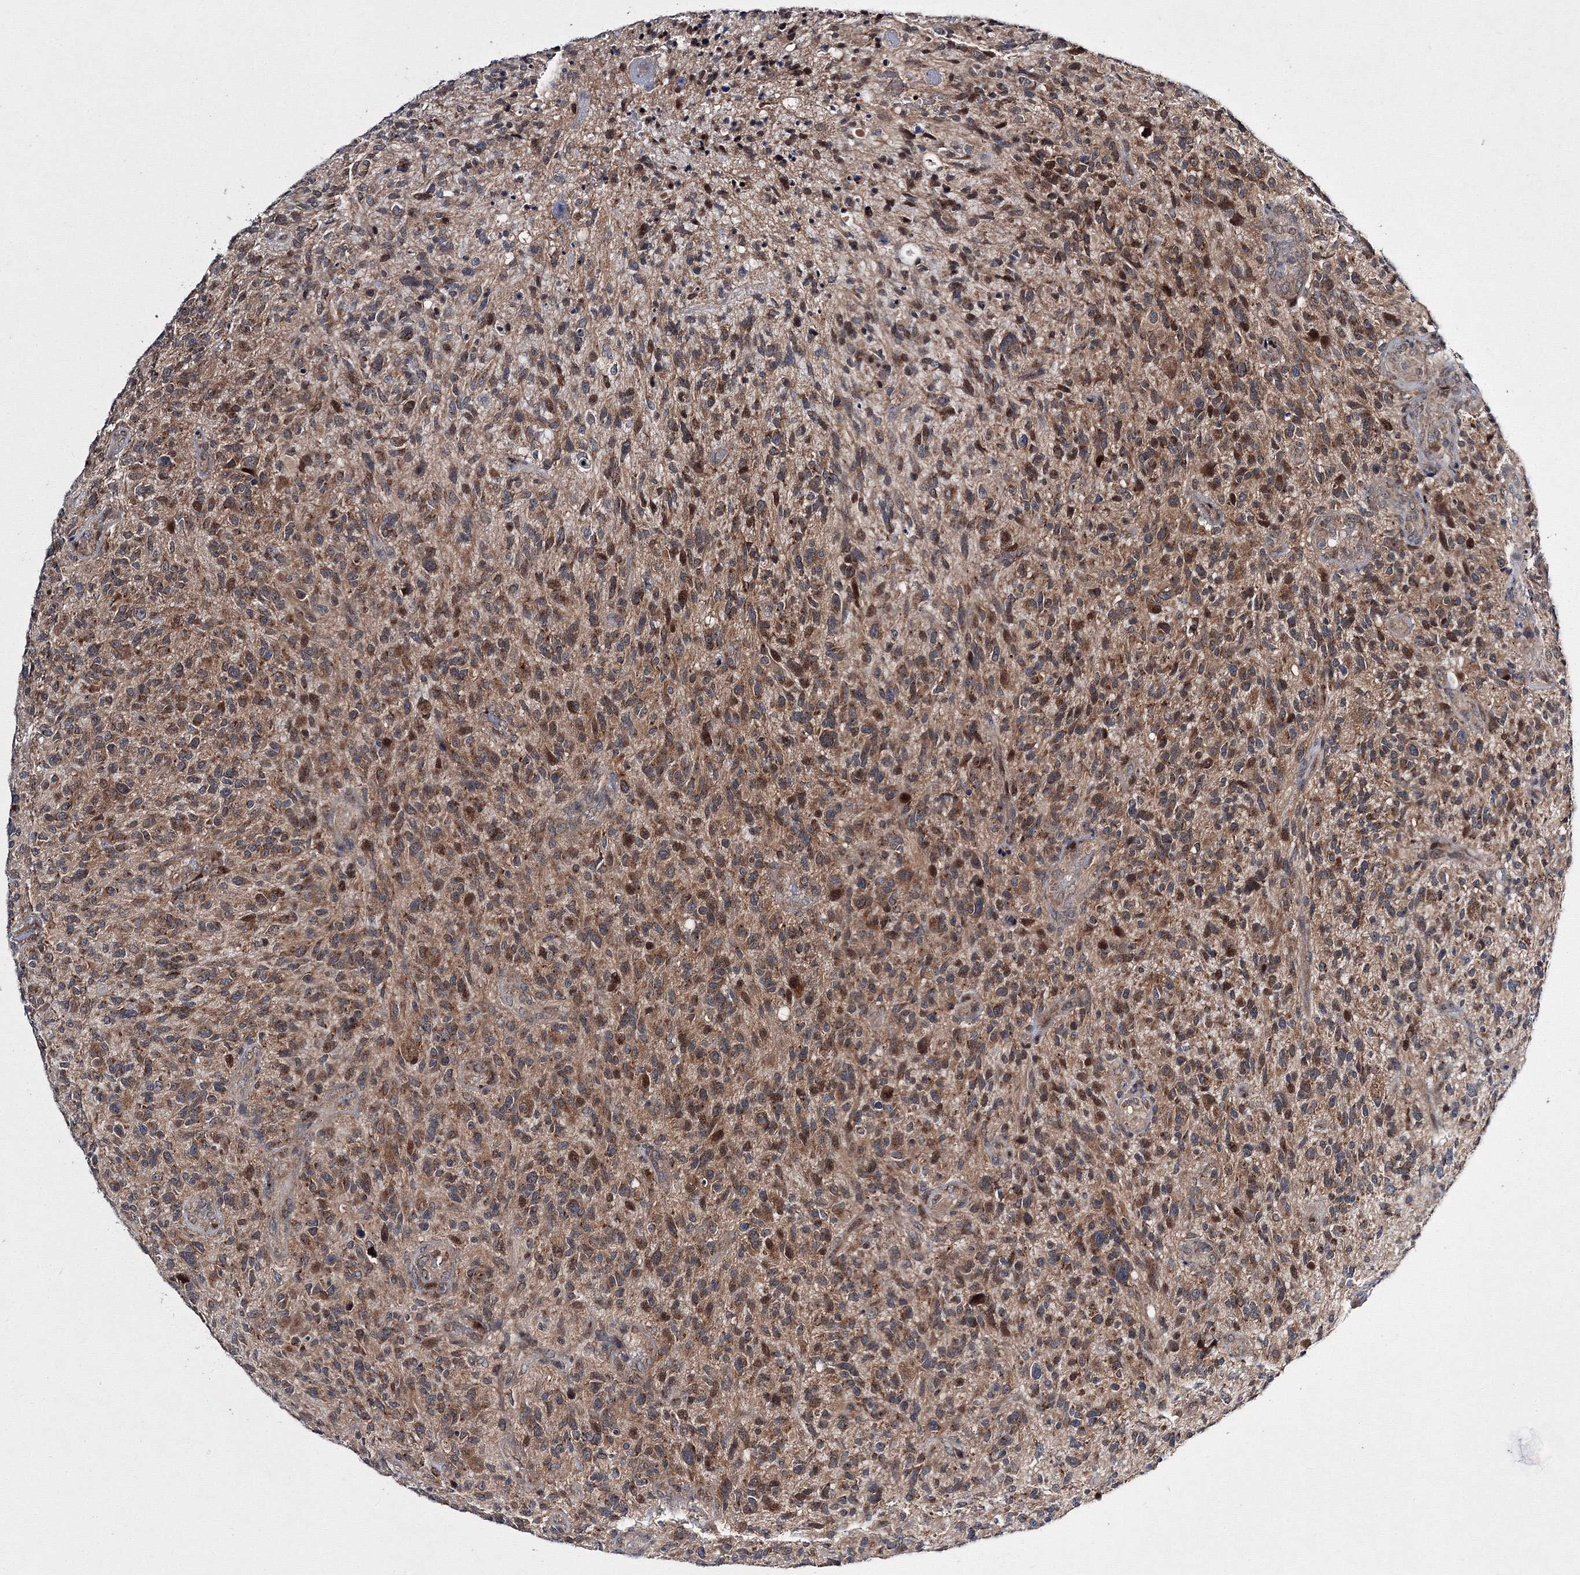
{"staining": {"intensity": "moderate", "quantity": ">75%", "location": "cytoplasmic/membranous,nuclear"}, "tissue": "glioma", "cell_type": "Tumor cells", "image_type": "cancer", "snomed": [{"axis": "morphology", "description": "Glioma, malignant, High grade"}, {"axis": "topography", "description": "Brain"}], "caption": "Human high-grade glioma (malignant) stained with a brown dye exhibits moderate cytoplasmic/membranous and nuclear positive staining in approximately >75% of tumor cells.", "gene": "GPN1", "patient": {"sex": "male", "age": 47}}